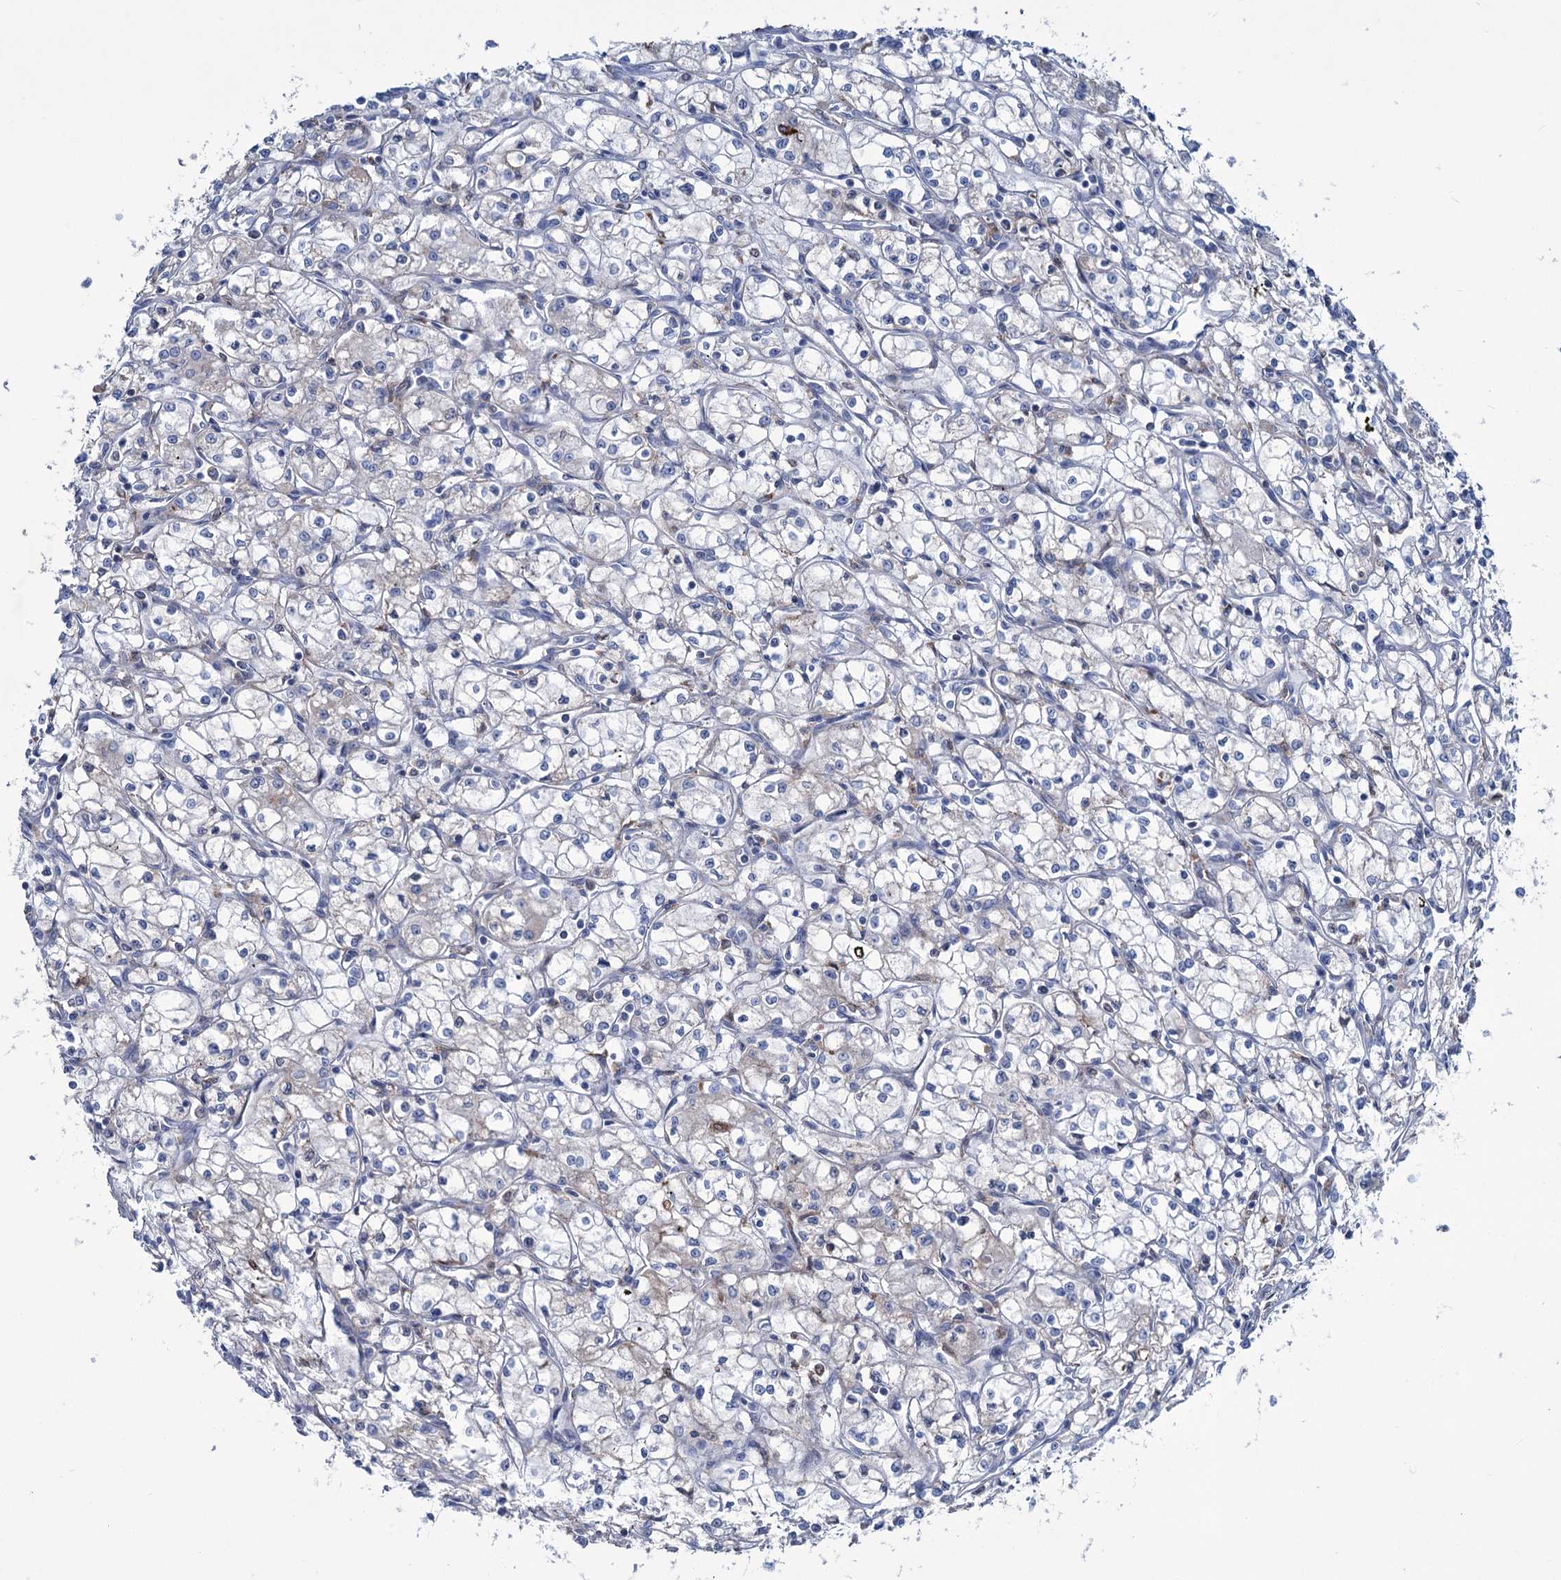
{"staining": {"intensity": "negative", "quantity": "none", "location": "none"}, "tissue": "renal cancer", "cell_type": "Tumor cells", "image_type": "cancer", "snomed": [{"axis": "morphology", "description": "Adenocarcinoma, NOS"}, {"axis": "topography", "description": "Kidney"}], "caption": "Immunohistochemistry photomicrograph of renal cancer stained for a protein (brown), which demonstrates no staining in tumor cells.", "gene": "LPIN1", "patient": {"sex": "male", "age": 59}}